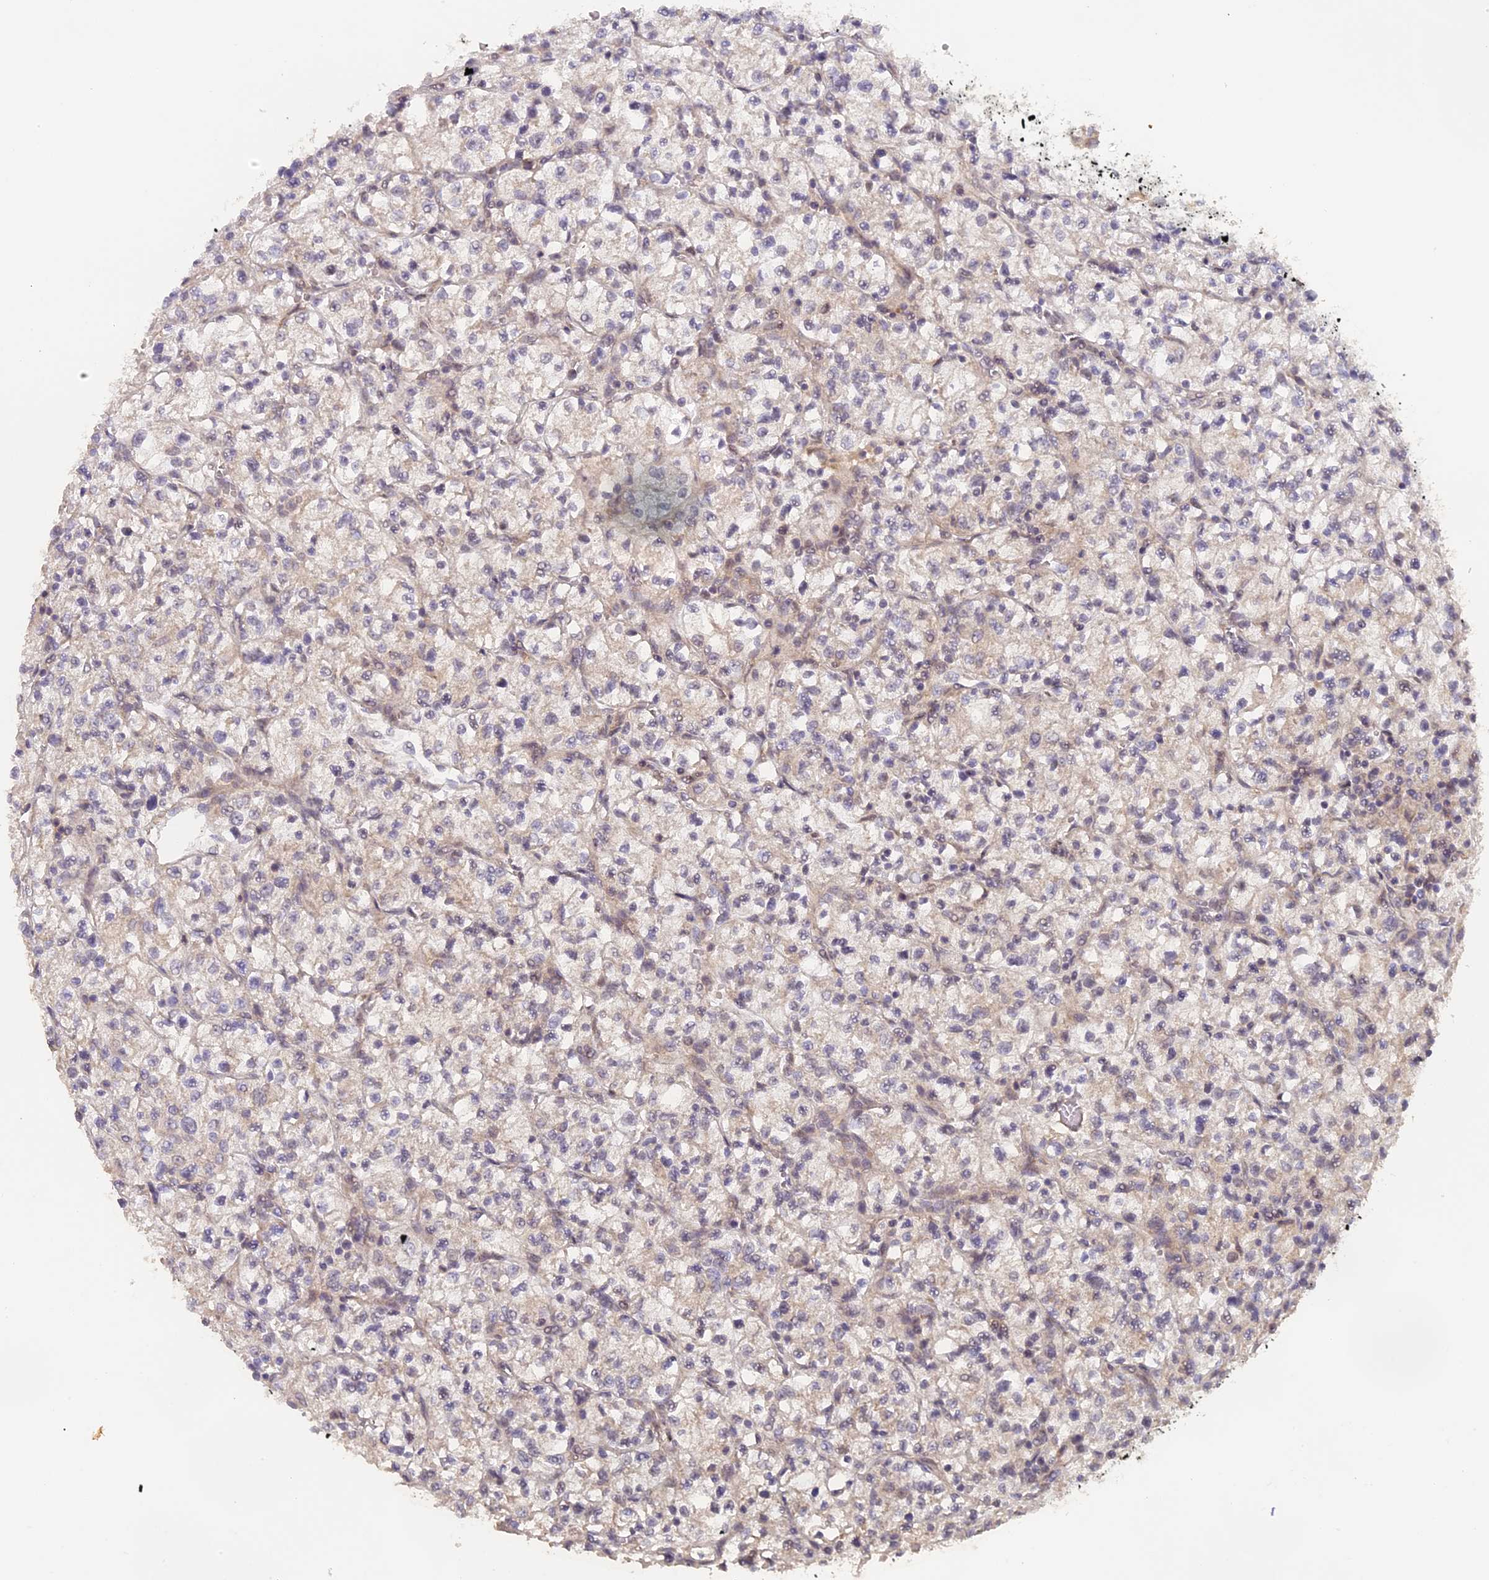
{"staining": {"intensity": "negative", "quantity": "none", "location": "none"}, "tissue": "renal cancer", "cell_type": "Tumor cells", "image_type": "cancer", "snomed": [{"axis": "morphology", "description": "Adenocarcinoma, NOS"}, {"axis": "topography", "description": "Kidney"}], "caption": "This is an immunohistochemistry histopathology image of human adenocarcinoma (renal). There is no staining in tumor cells.", "gene": "MYBL2", "patient": {"sex": "female", "age": 64}}